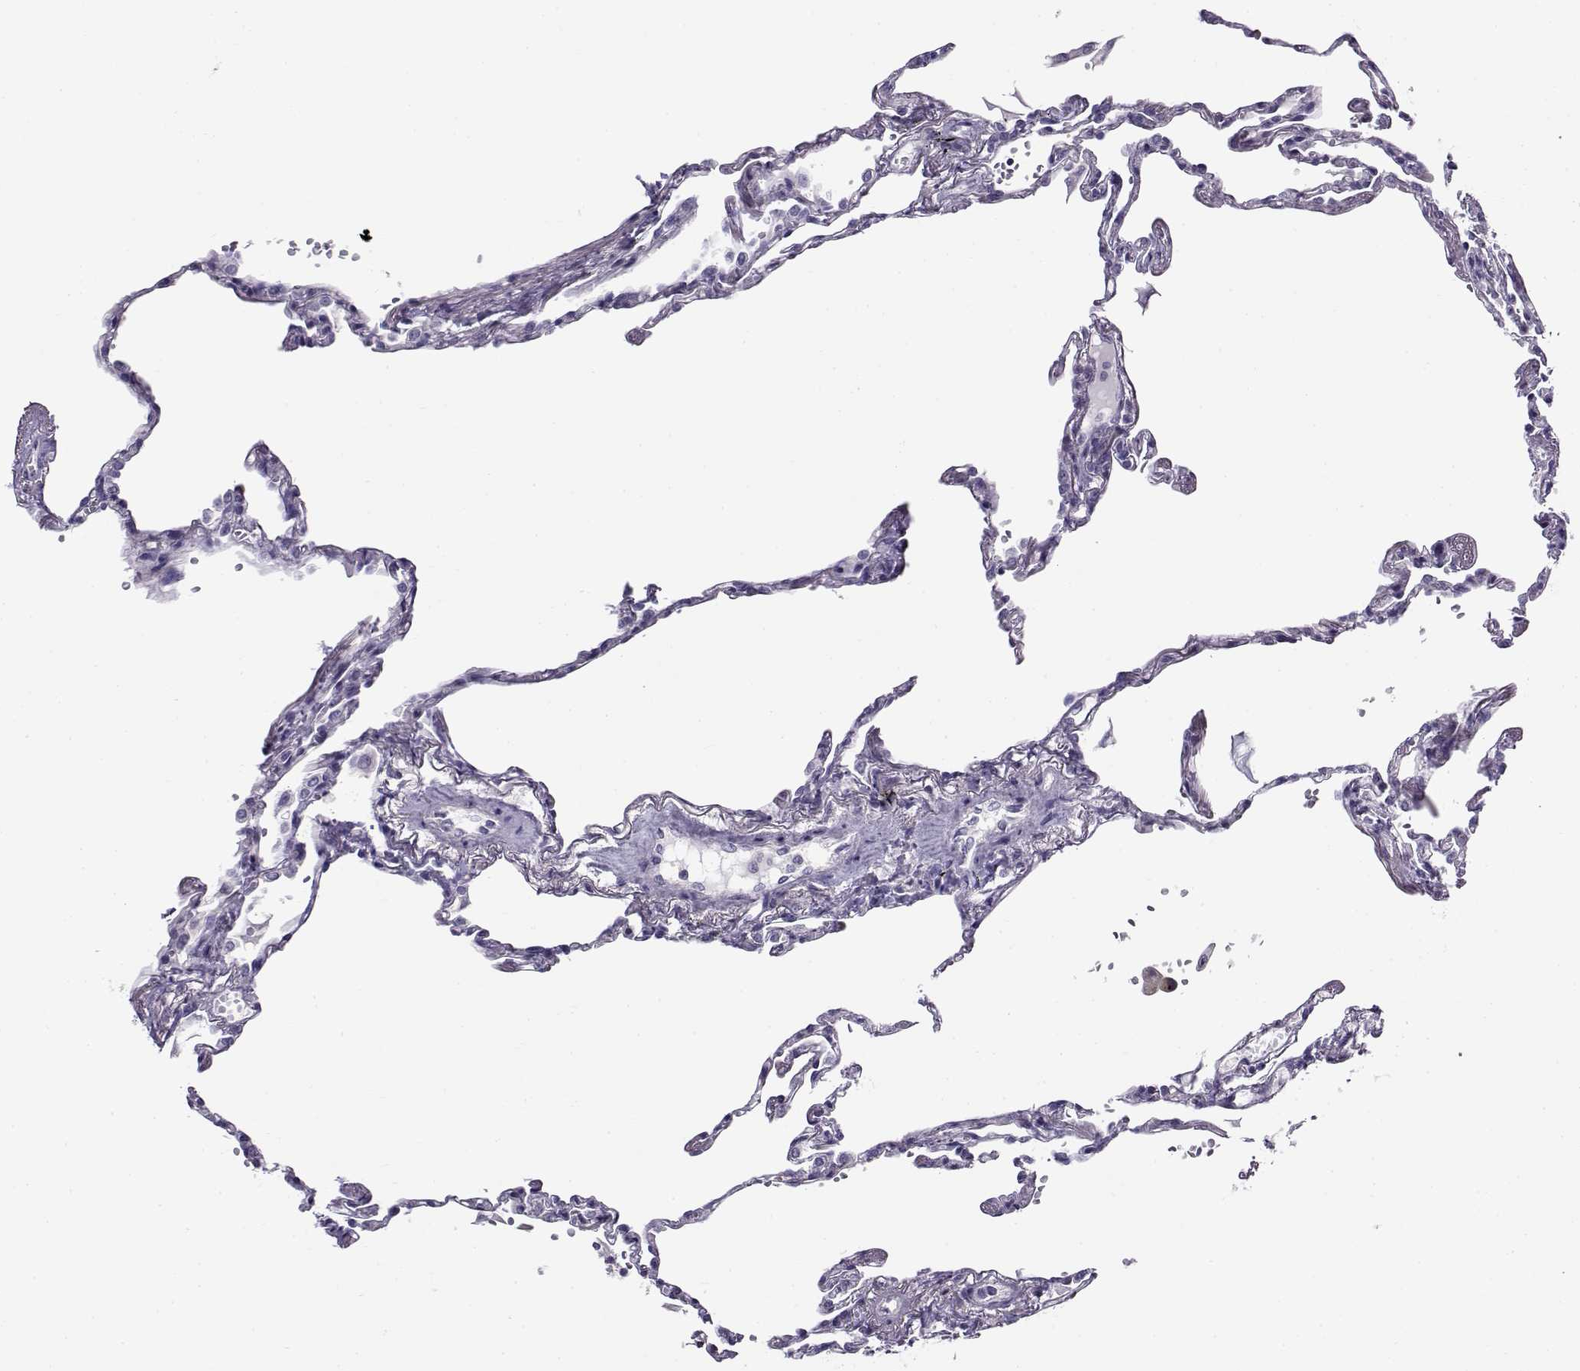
{"staining": {"intensity": "negative", "quantity": "none", "location": "none"}, "tissue": "lung", "cell_type": "Alveolar cells", "image_type": "normal", "snomed": [{"axis": "morphology", "description": "Normal tissue, NOS"}, {"axis": "topography", "description": "Lung"}], "caption": "An immunohistochemistry (IHC) photomicrograph of benign lung is shown. There is no staining in alveolar cells of lung. (DAB (3,3'-diaminobenzidine) immunohistochemistry visualized using brightfield microscopy, high magnification).", "gene": "FEZF1", "patient": {"sex": "male", "age": 78}}